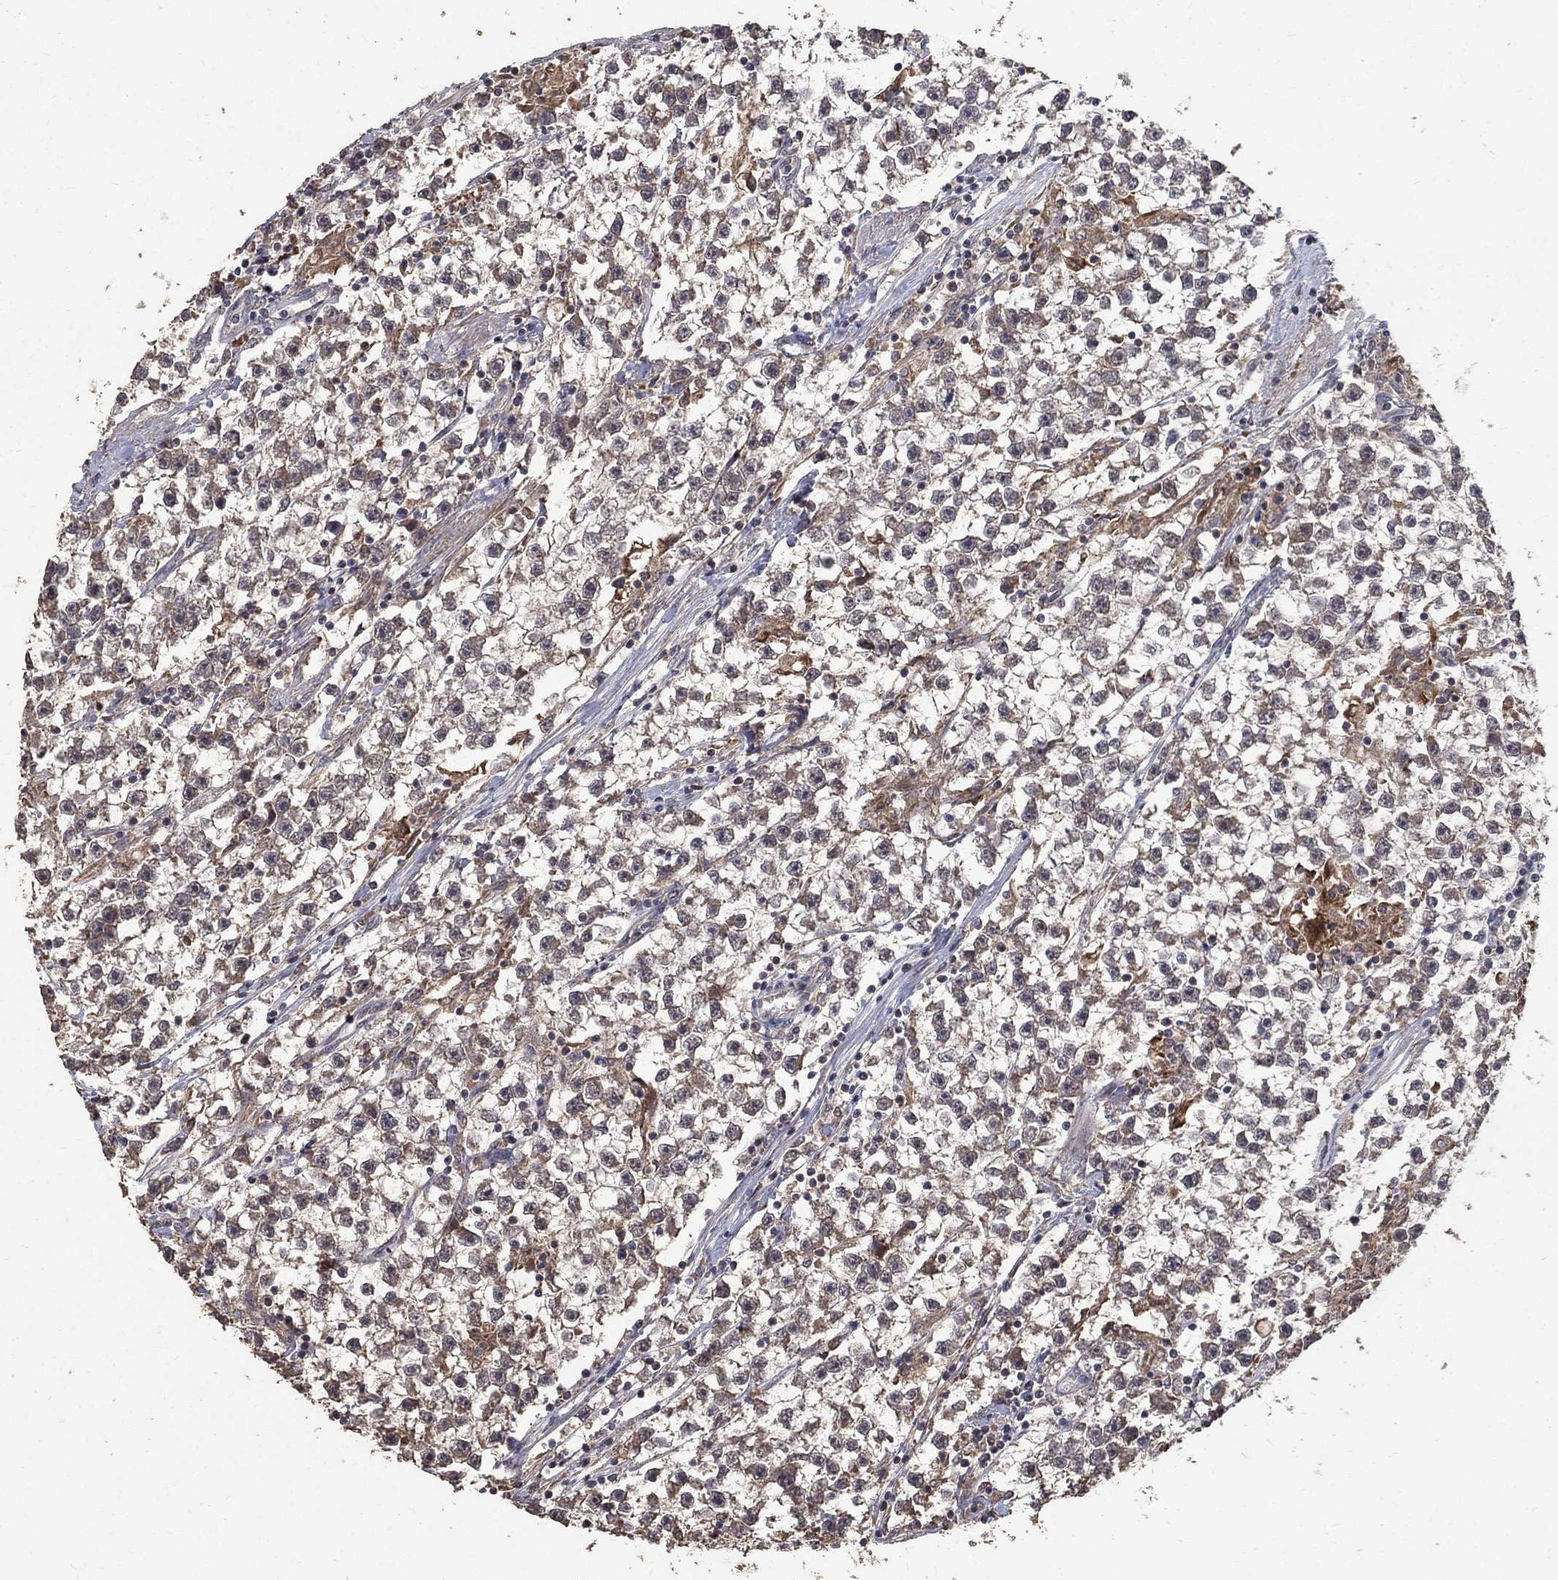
{"staining": {"intensity": "weak", "quantity": "<25%", "location": "cytoplasmic/membranous"}, "tissue": "testis cancer", "cell_type": "Tumor cells", "image_type": "cancer", "snomed": [{"axis": "morphology", "description": "Seminoma, NOS"}, {"axis": "topography", "description": "Testis"}], "caption": "The micrograph reveals no significant expression in tumor cells of testis cancer. (DAB immunohistochemistry (IHC) visualized using brightfield microscopy, high magnification).", "gene": "C17orf75", "patient": {"sex": "male", "age": 59}}